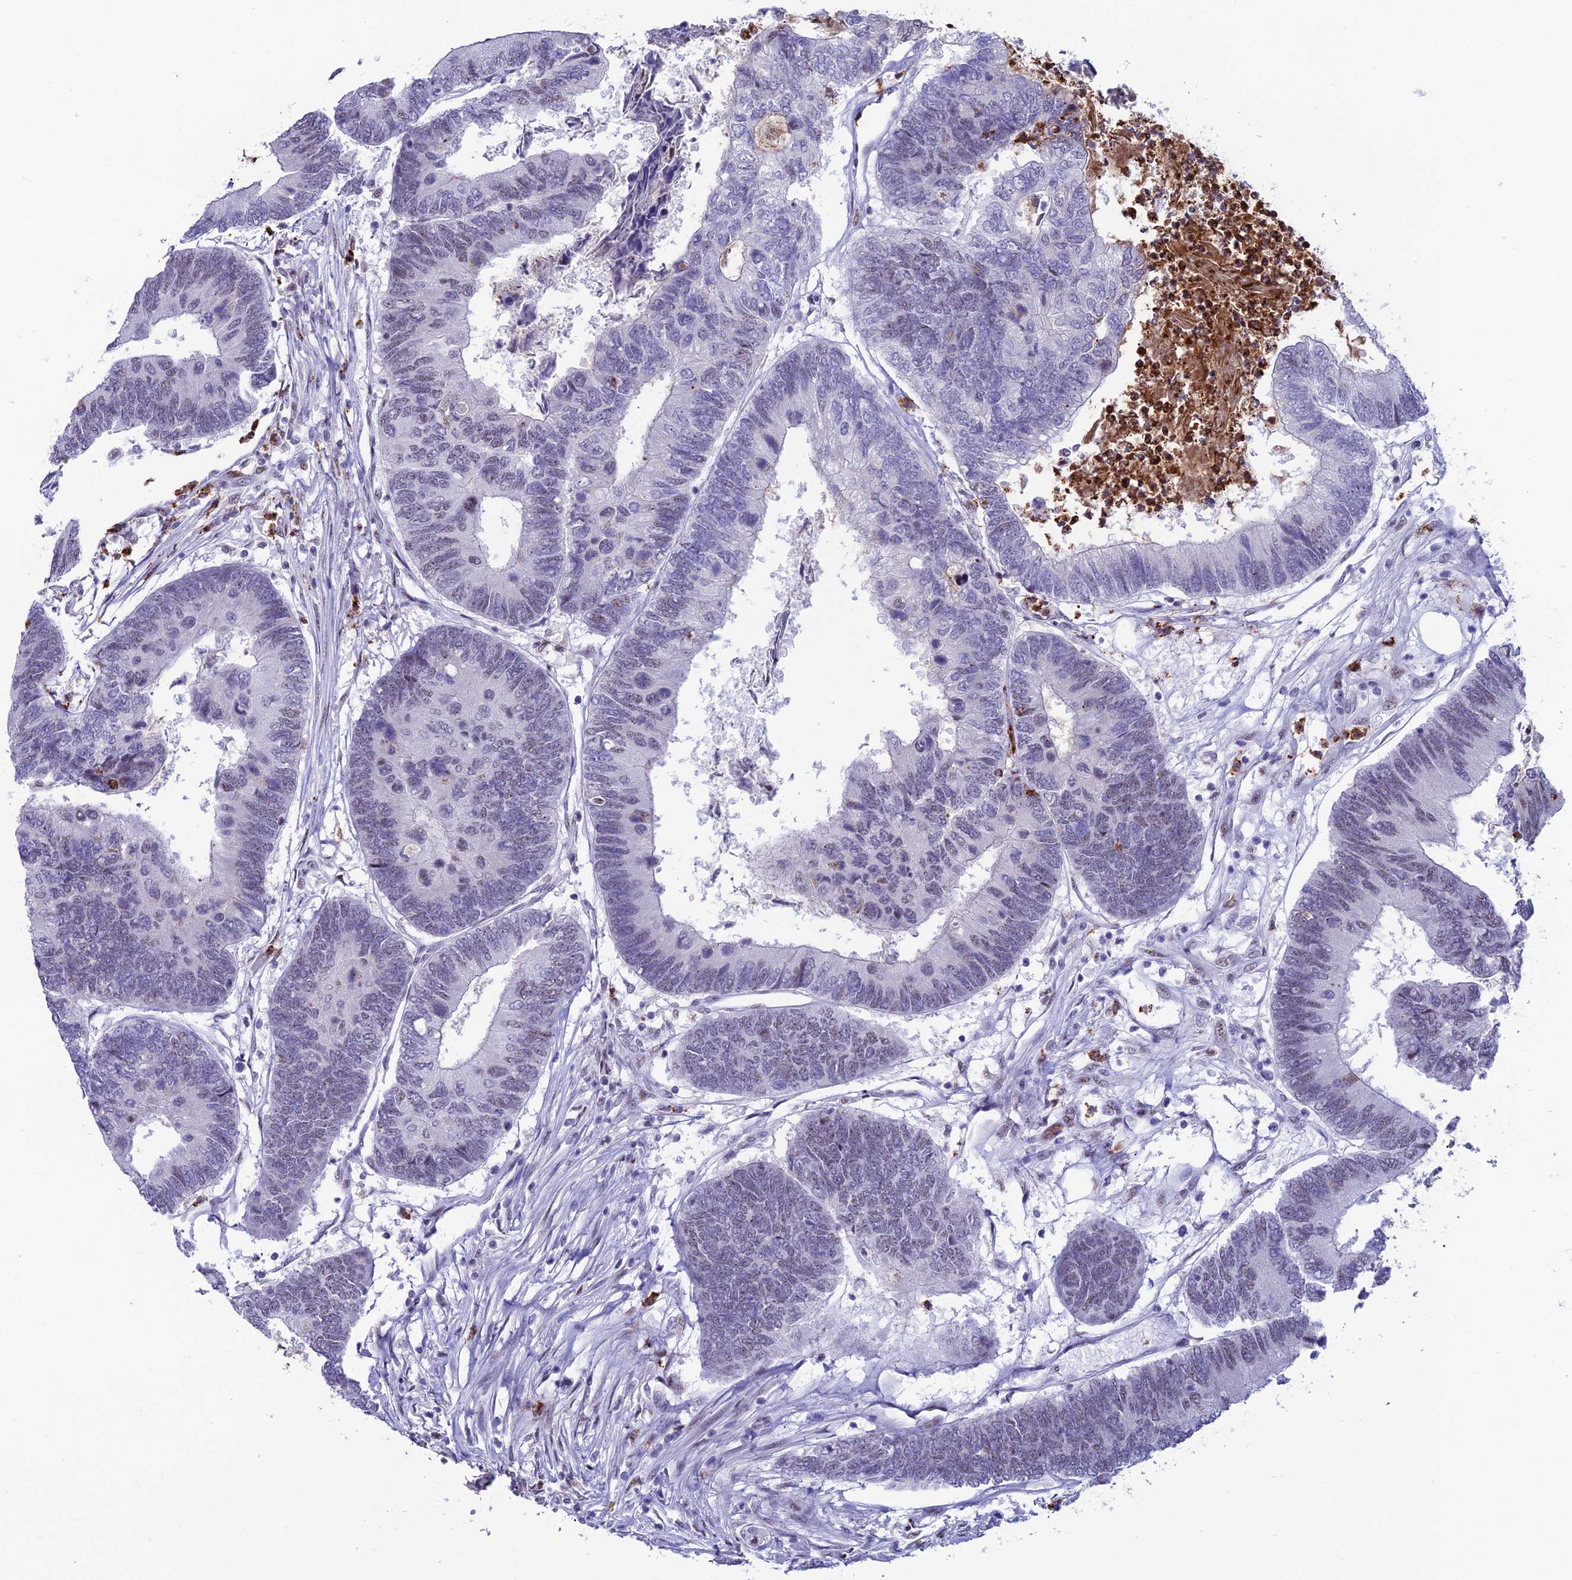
{"staining": {"intensity": "weak", "quantity": "<25%", "location": "nuclear"}, "tissue": "colorectal cancer", "cell_type": "Tumor cells", "image_type": "cancer", "snomed": [{"axis": "morphology", "description": "Adenocarcinoma, NOS"}, {"axis": "topography", "description": "Colon"}], "caption": "Image shows no significant protein positivity in tumor cells of colorectal adenocarcinoma.", "gene": "MFSD2B", "patient": {"sex": "female", "age": 67}}